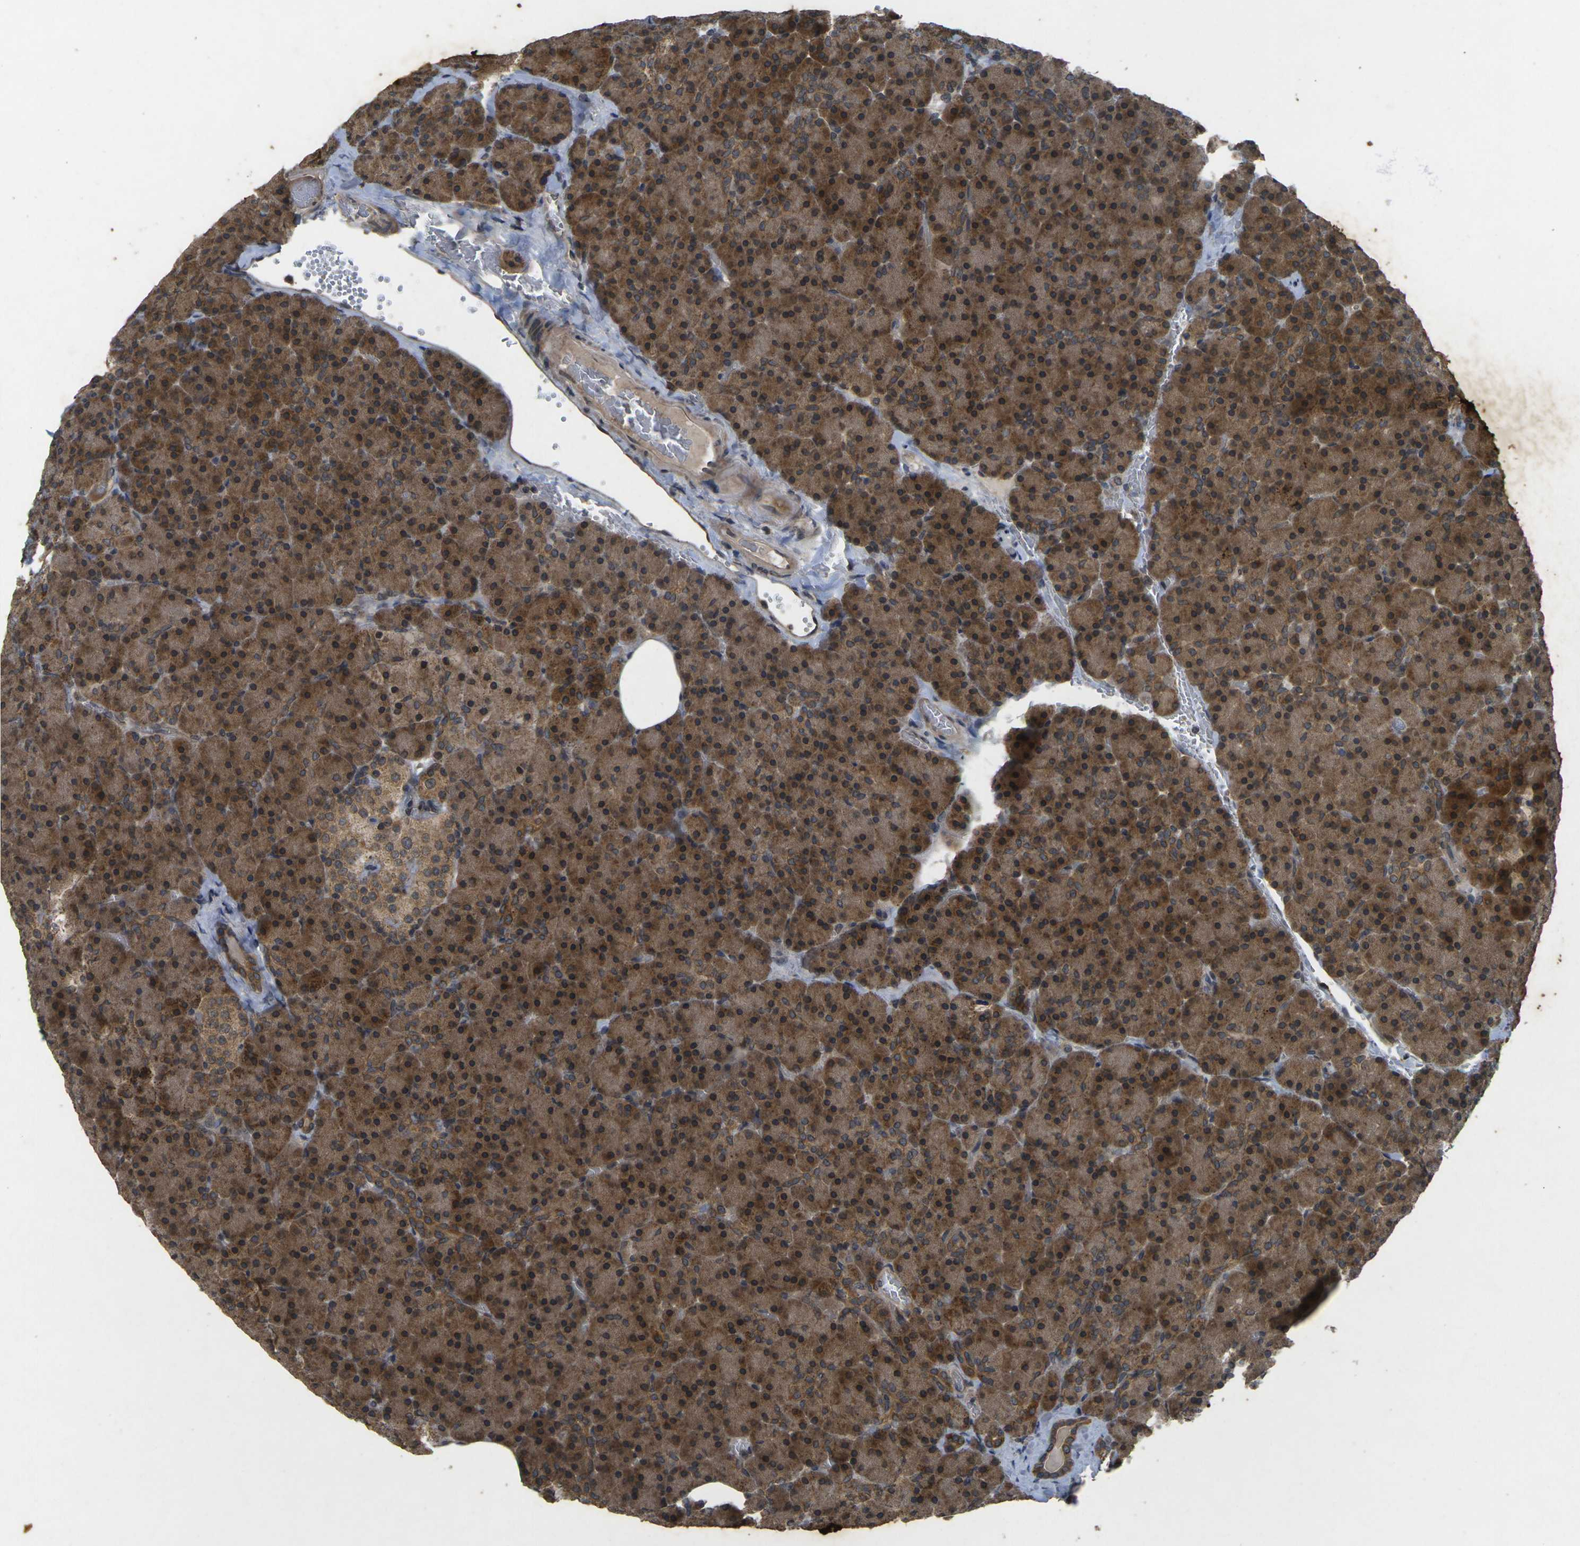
{"staining": {"intensity": "strong", "quantity": ">75%", "location": "cytoplasmic/membranous"}, "tissue": "pancreas", "cell_type": "Exocrine glandular cells", "image_type": "normal", "snomed": [{"axis": "morphology", "description": "Normal tissue, NOS"}, {"axis": "topography", "description": "Pancreas"}], "caption": "IHC histopathology image of normal human pancreas stained for a protein (brown), which shows high levels of strong cytoplasmic/membranous positivity in about >75% of exocrine glandular cells.", "gene": "ERN1", "patient": {"sex": "female", "age": 35}}